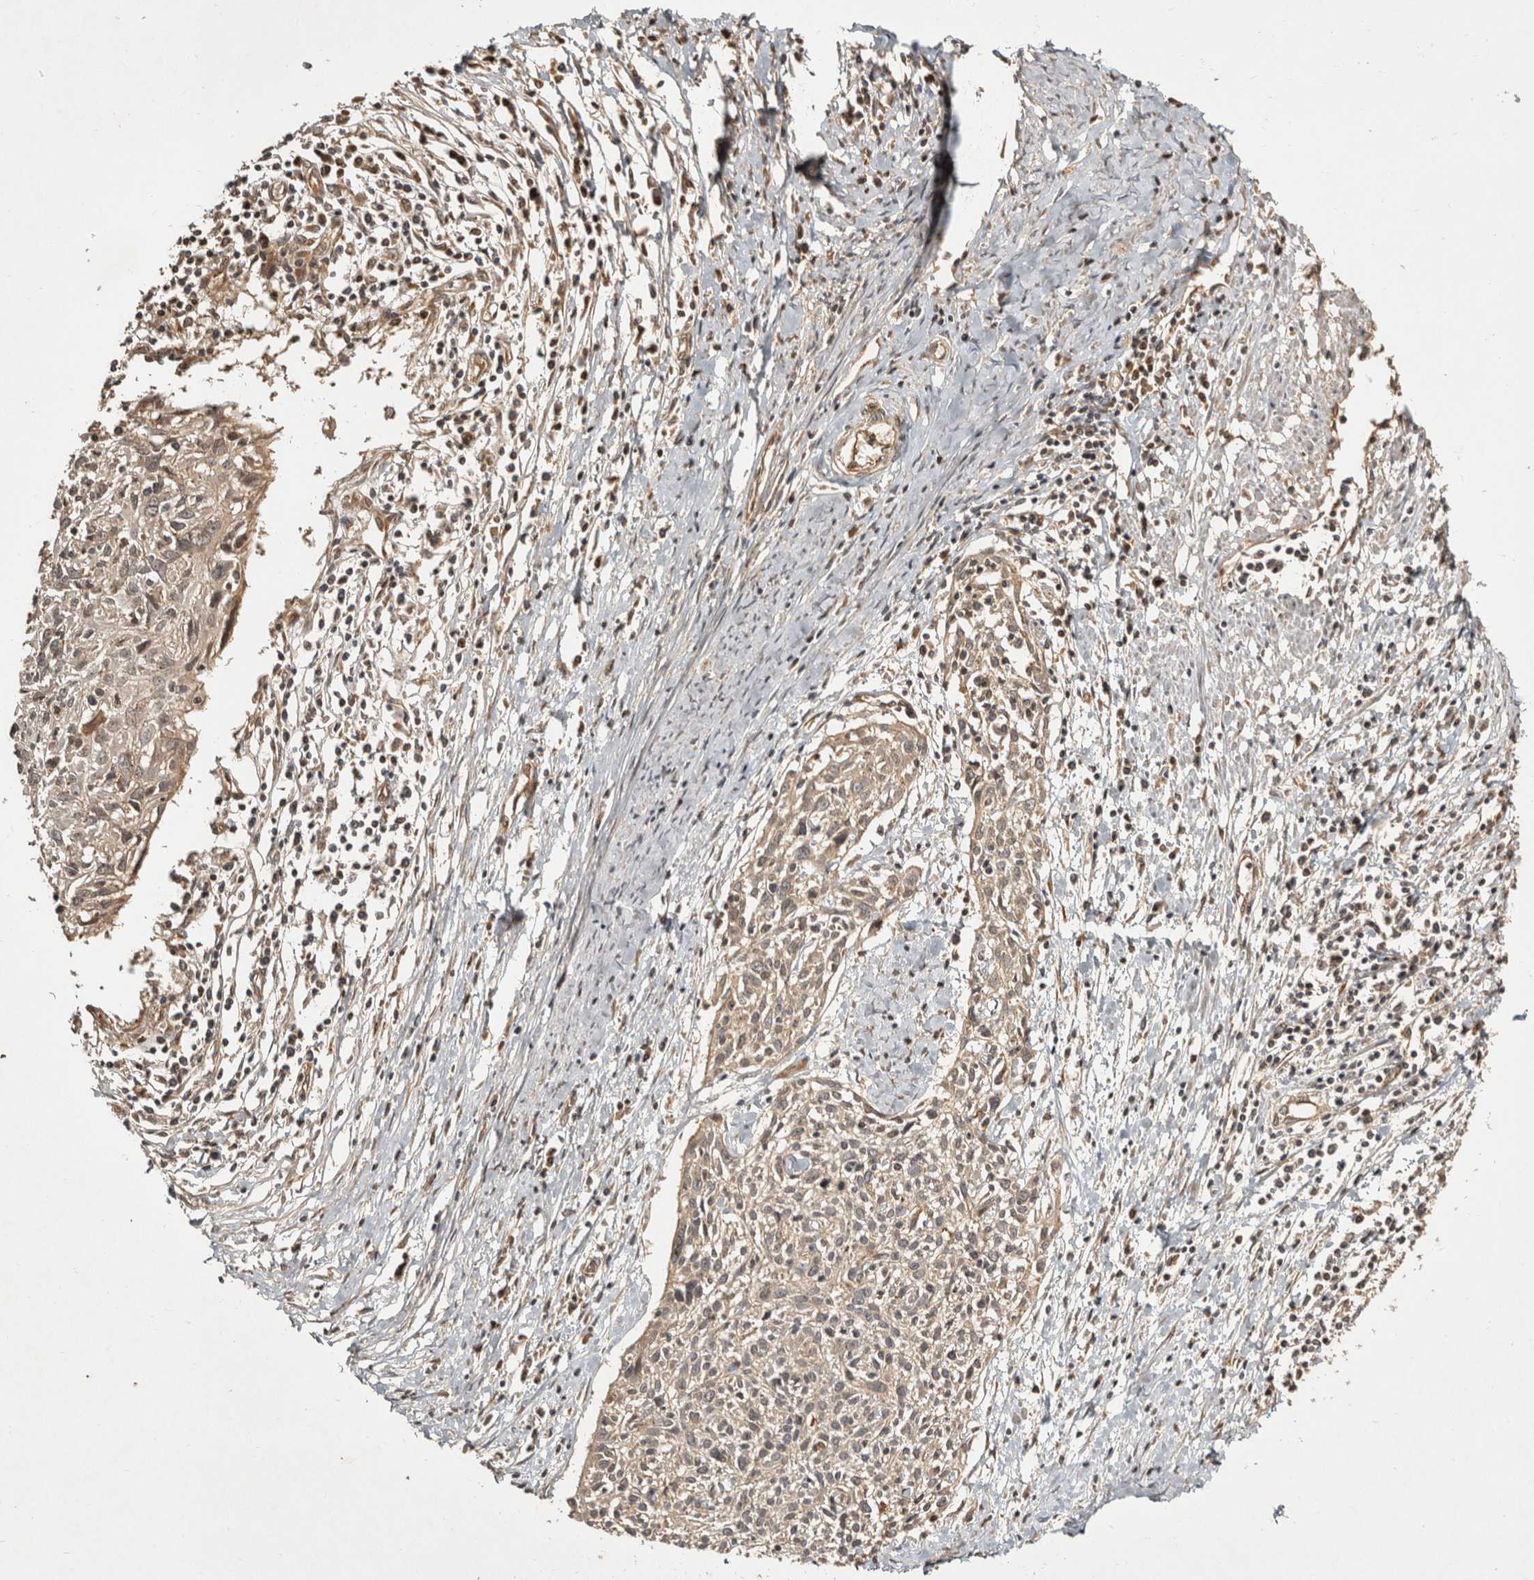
{"staining": {"intensity": "weak", "quantity": "<25%", "location": "cytoplasmic/membranous"}, "tissue": "cervical cancer", "cell_type": "Tumor cells", "image_type": "cancer", "snomed": [{"axis": "morphology", "description": "Squamous cell carcinoma, NOS"}, {"axis": "topography", "description": "Cervix"}], "caption": "Tumor cells show no significant protein expression in cervical squamous cell carcinoma.", "gene": "CAMSAP2", "patient": {"sex": "female", "age": 51}}